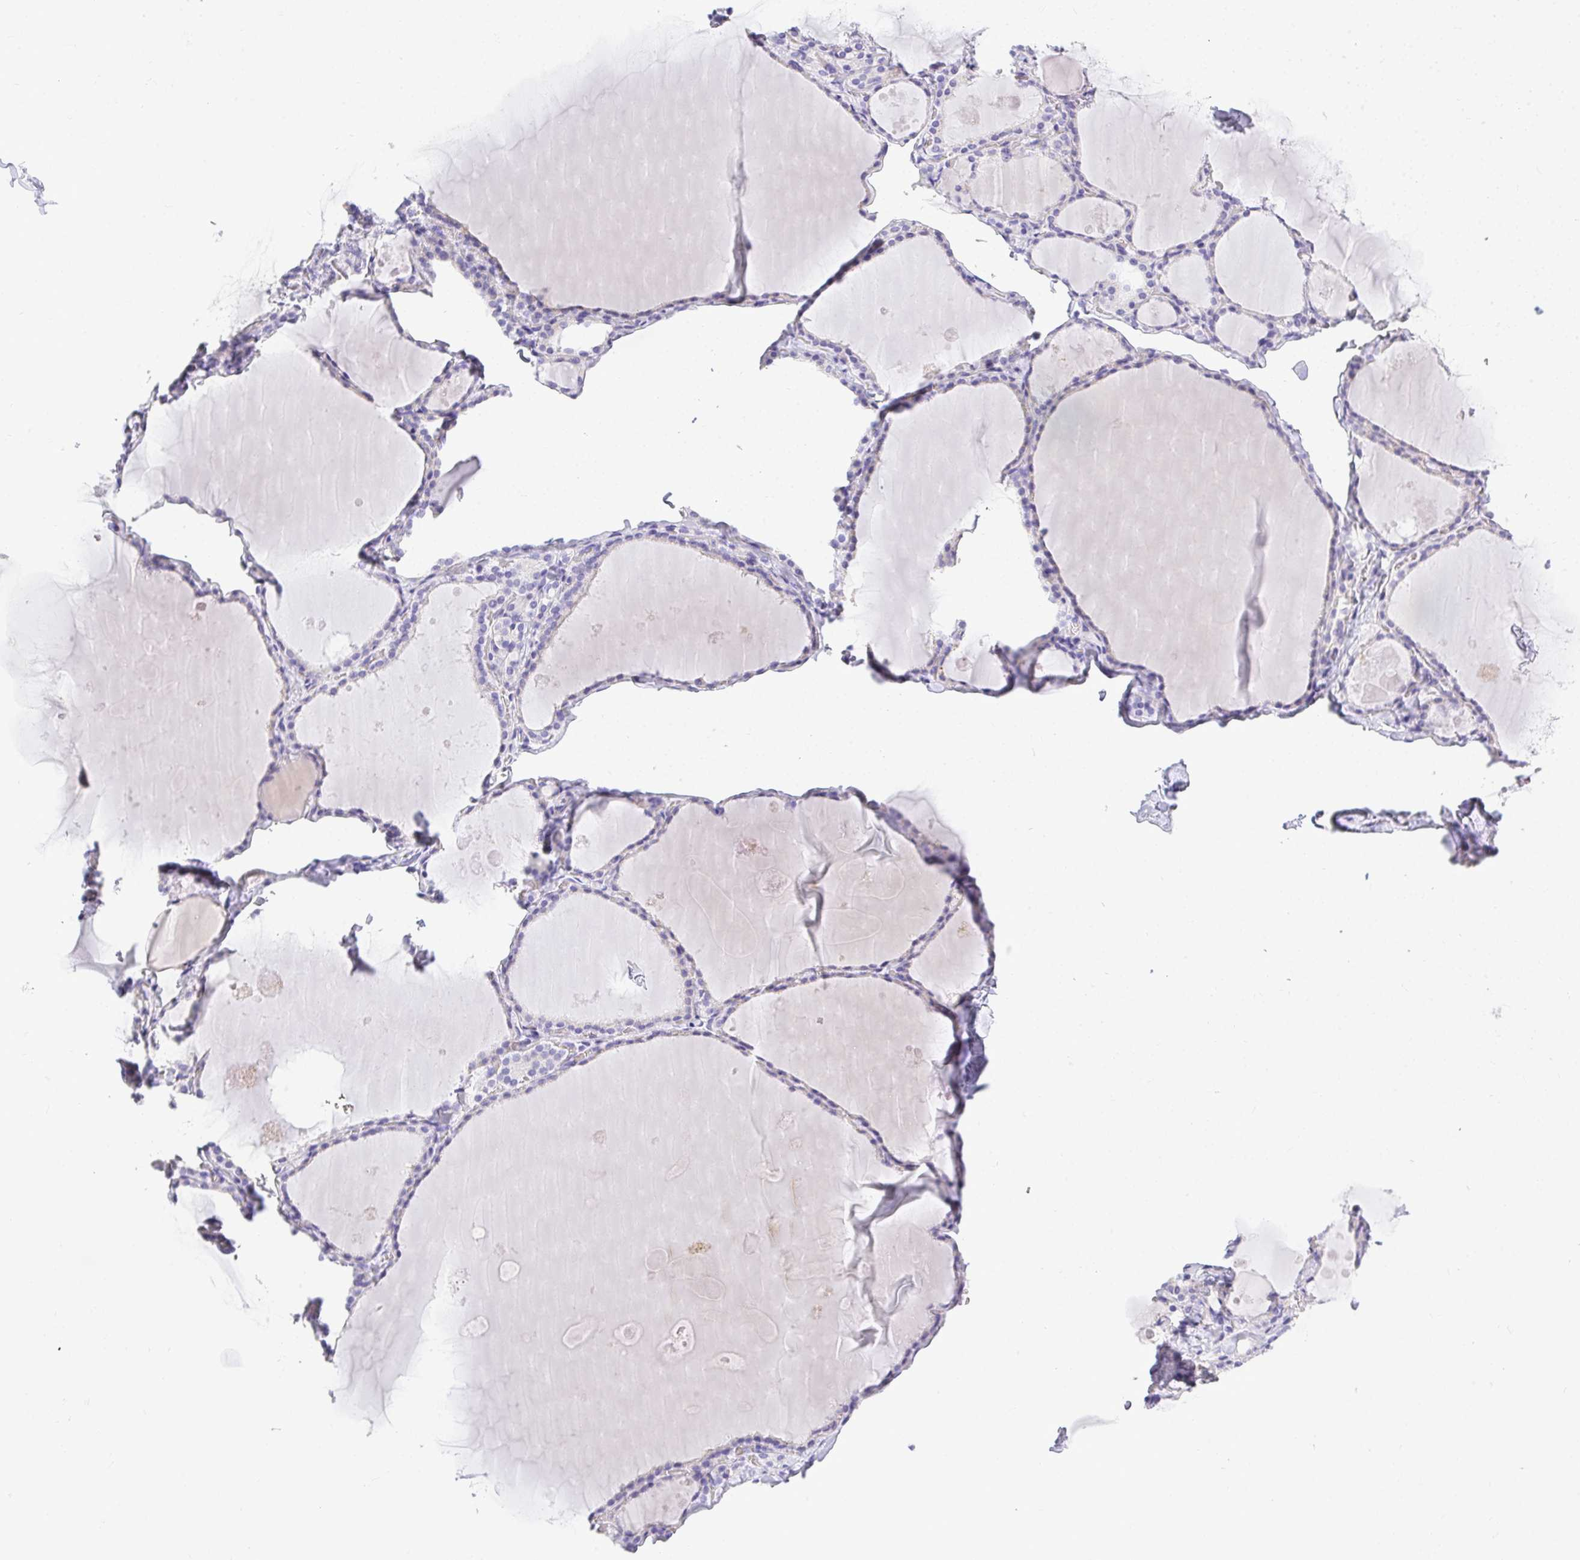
{"staining": {"intensity": "negative", "quantity": "none", "location": "none"}, "tissue": "thyroid gland", "cell_type": "Glandular cells", "image_type": "normal", "snomed": [{"axis": "morphology", "description": "Normal tissue, NOS"}, {"axis": "topography", "description": "Thyroid gland"}], "caption": "High power microscopy image of an immunohistochemistry (IHC) image of normal thyroid gland, revealing no significant positivity in glandular cells.", "gene": "PLPPR3", "patient": {"sex": "male", "age": 56}}